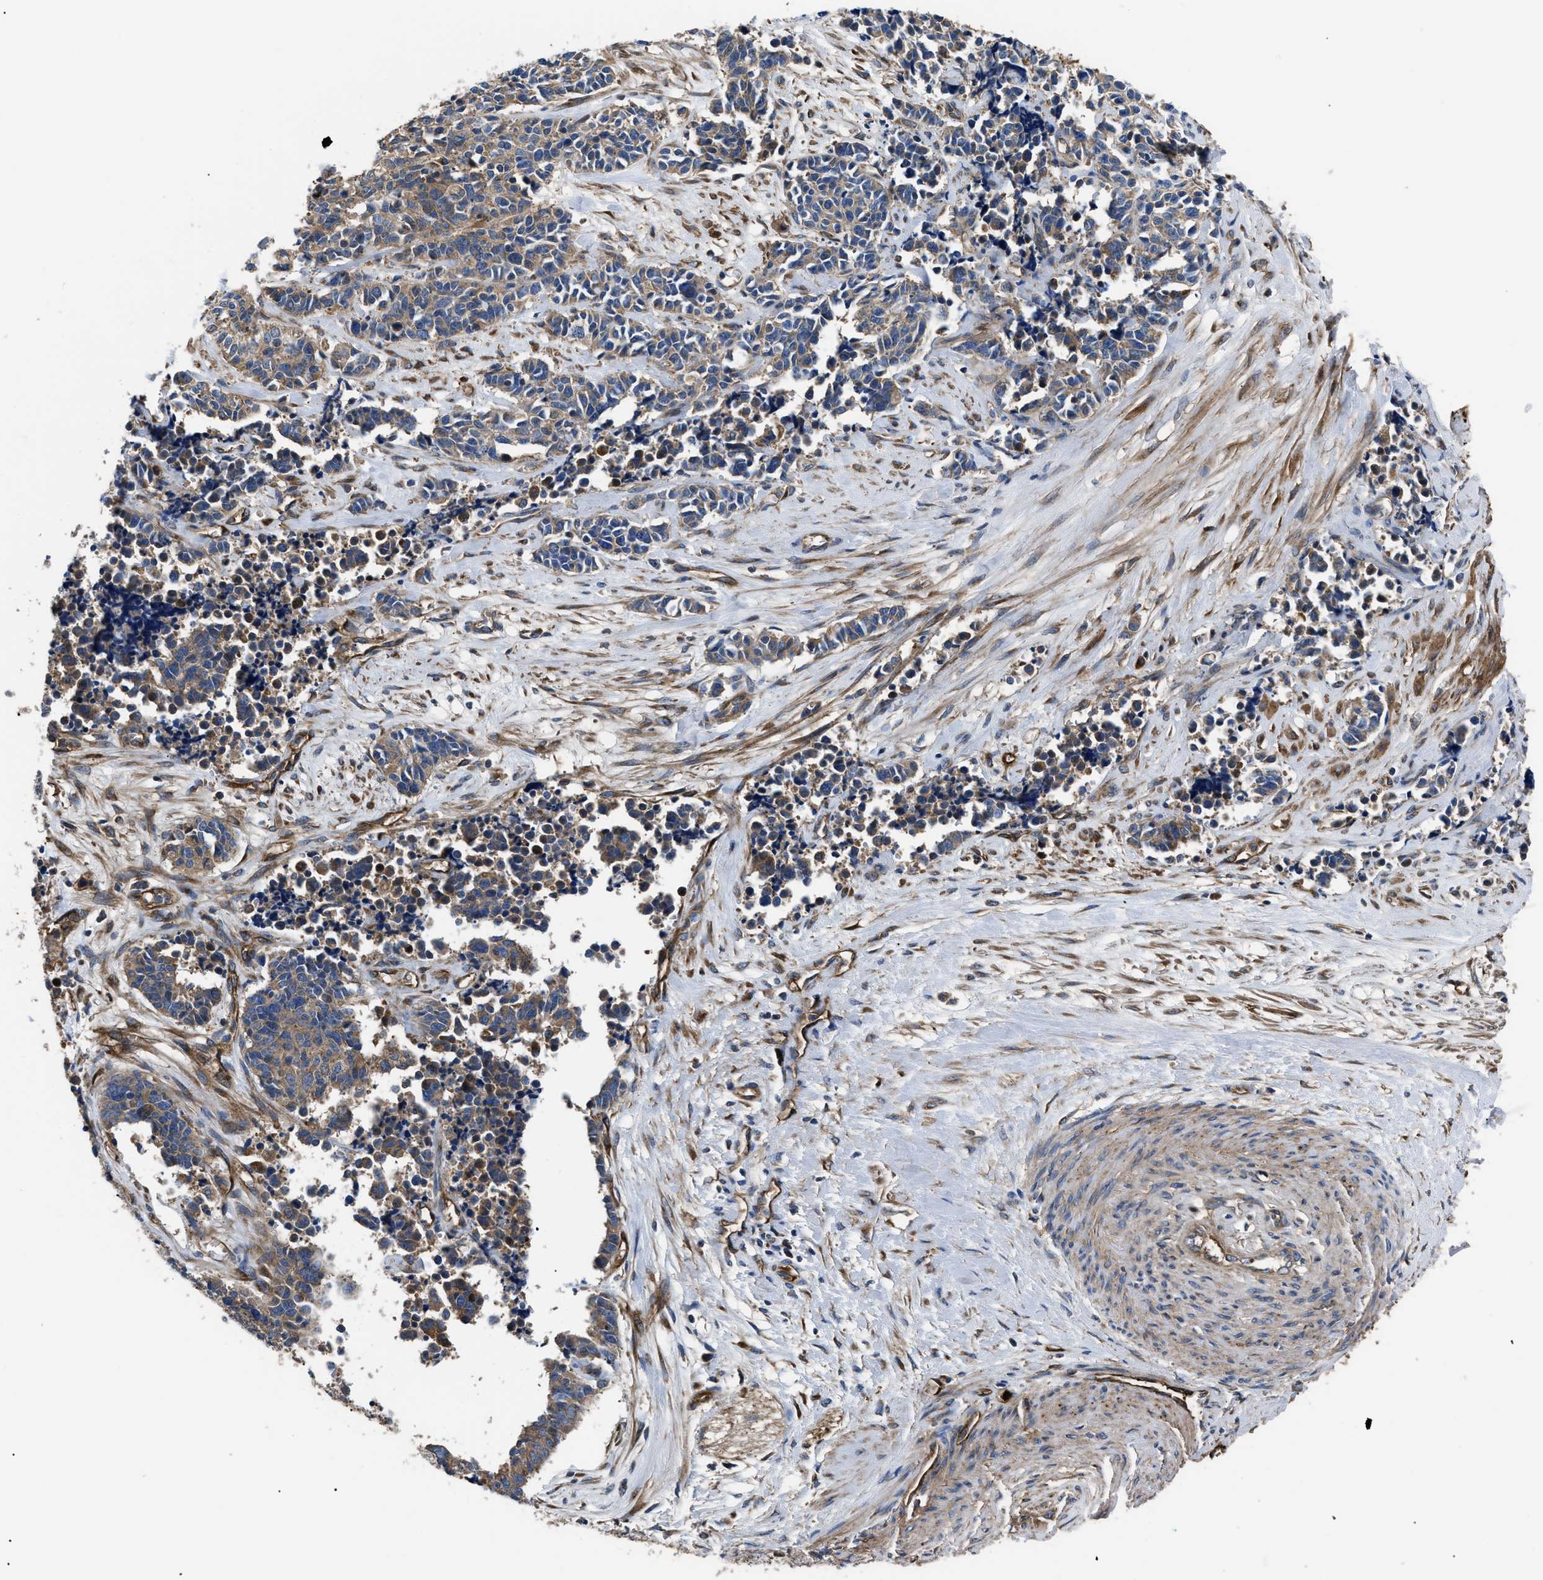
{"staining": {"intensity": "moderate", "quantity": ">75%", "location": "cytoplasmic/membranous"}, "tissue": "cervical cancer", "cell_type": "Tumor cells", "image_type": "cancer", "snomed": [{"axis": "morphology", "description": "Squamous cell carcinoma, NOS"}, {"axis": "topography", "description": "Cervix"}], "caption": "This histopathology image shows immunohistochemistry staining of cervical cancer, with medium moderate cytoplasmic/membranous staining in approximately >75% of tumor cells.", "gene": "NT5E", "patient": {"sex": "female", "age": 35}}